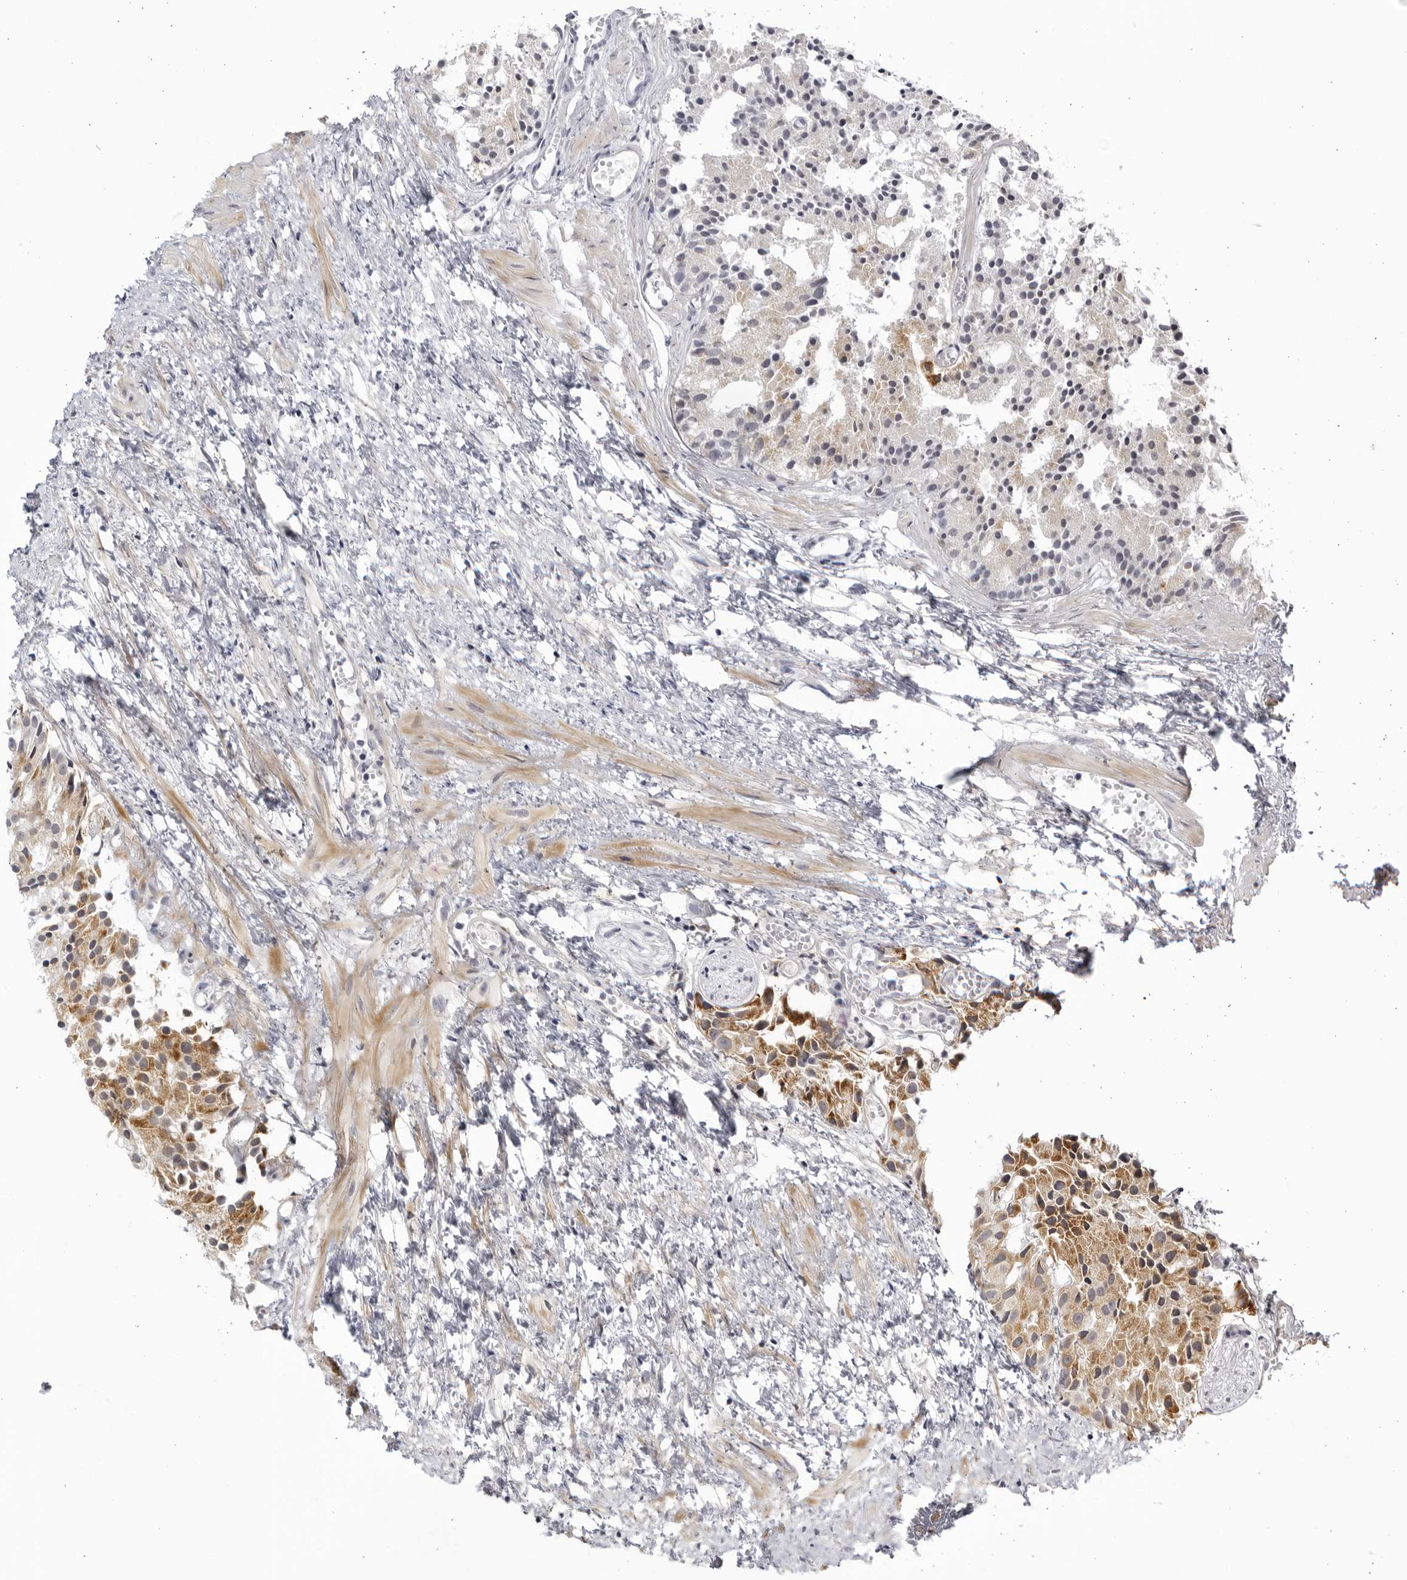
{"staining": {"intensity": "moderate", "quantity": "25%-75%", "location": "cytoplasmic/membranous"}, "tissue": "prostate cancer", "cell_type": "Tumor cells", "image_type": "cancer", "snomed": [{"axis": "morphology", "description": "Adenocarcinoma, Low grade"}, {"axis": "topography", "description": "Prostate"}], "caption": "Protein staining shows moderate cytoplasmic/membranous staining in approximately 25%-75% of tumor cells in low-grade adenocarcinoma (prostate).", "gene": "CNBD1", "patient": {"sex": "male", "age": 88}}